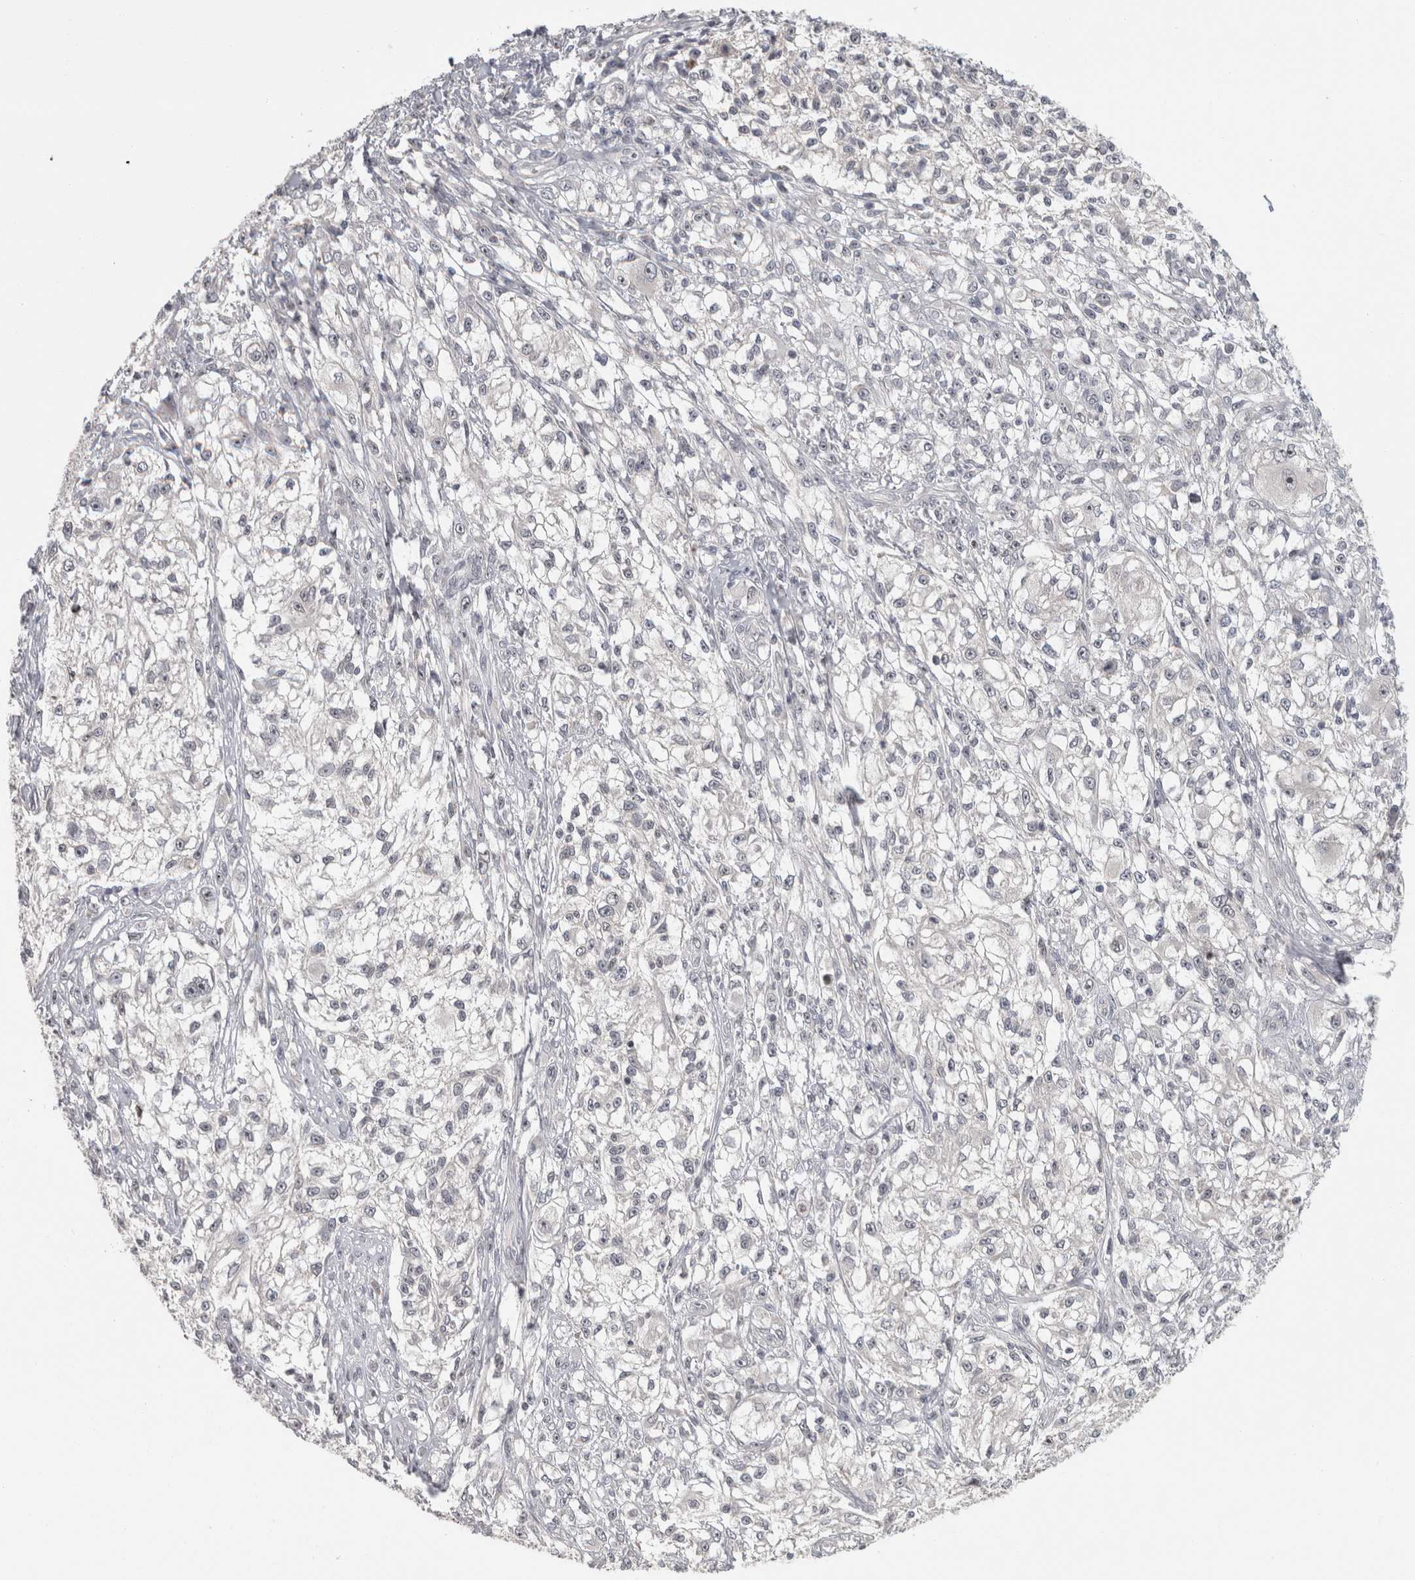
{"staining": {"intensity": "negative", "quantity": "none", "location": "none"}, "tissue": "melanoma", "cell_type": "Tumor cells", "image_type": "cancer", "snomed": [{"axis": "morphology", "description": "Malignant melanoma, NOS"}, {"axis": "topography", "description": "Skin of head"}], "caption": "High power microscopy image of an immunohistochemistry (IHC) image of malignant melanoma, revealing no significant staining in tumor cells. (Immunohistochemistry, brightfield microscopy, high magnification).", "gene": "RBM28", "patient": {"sex": "male", "age": 83}}